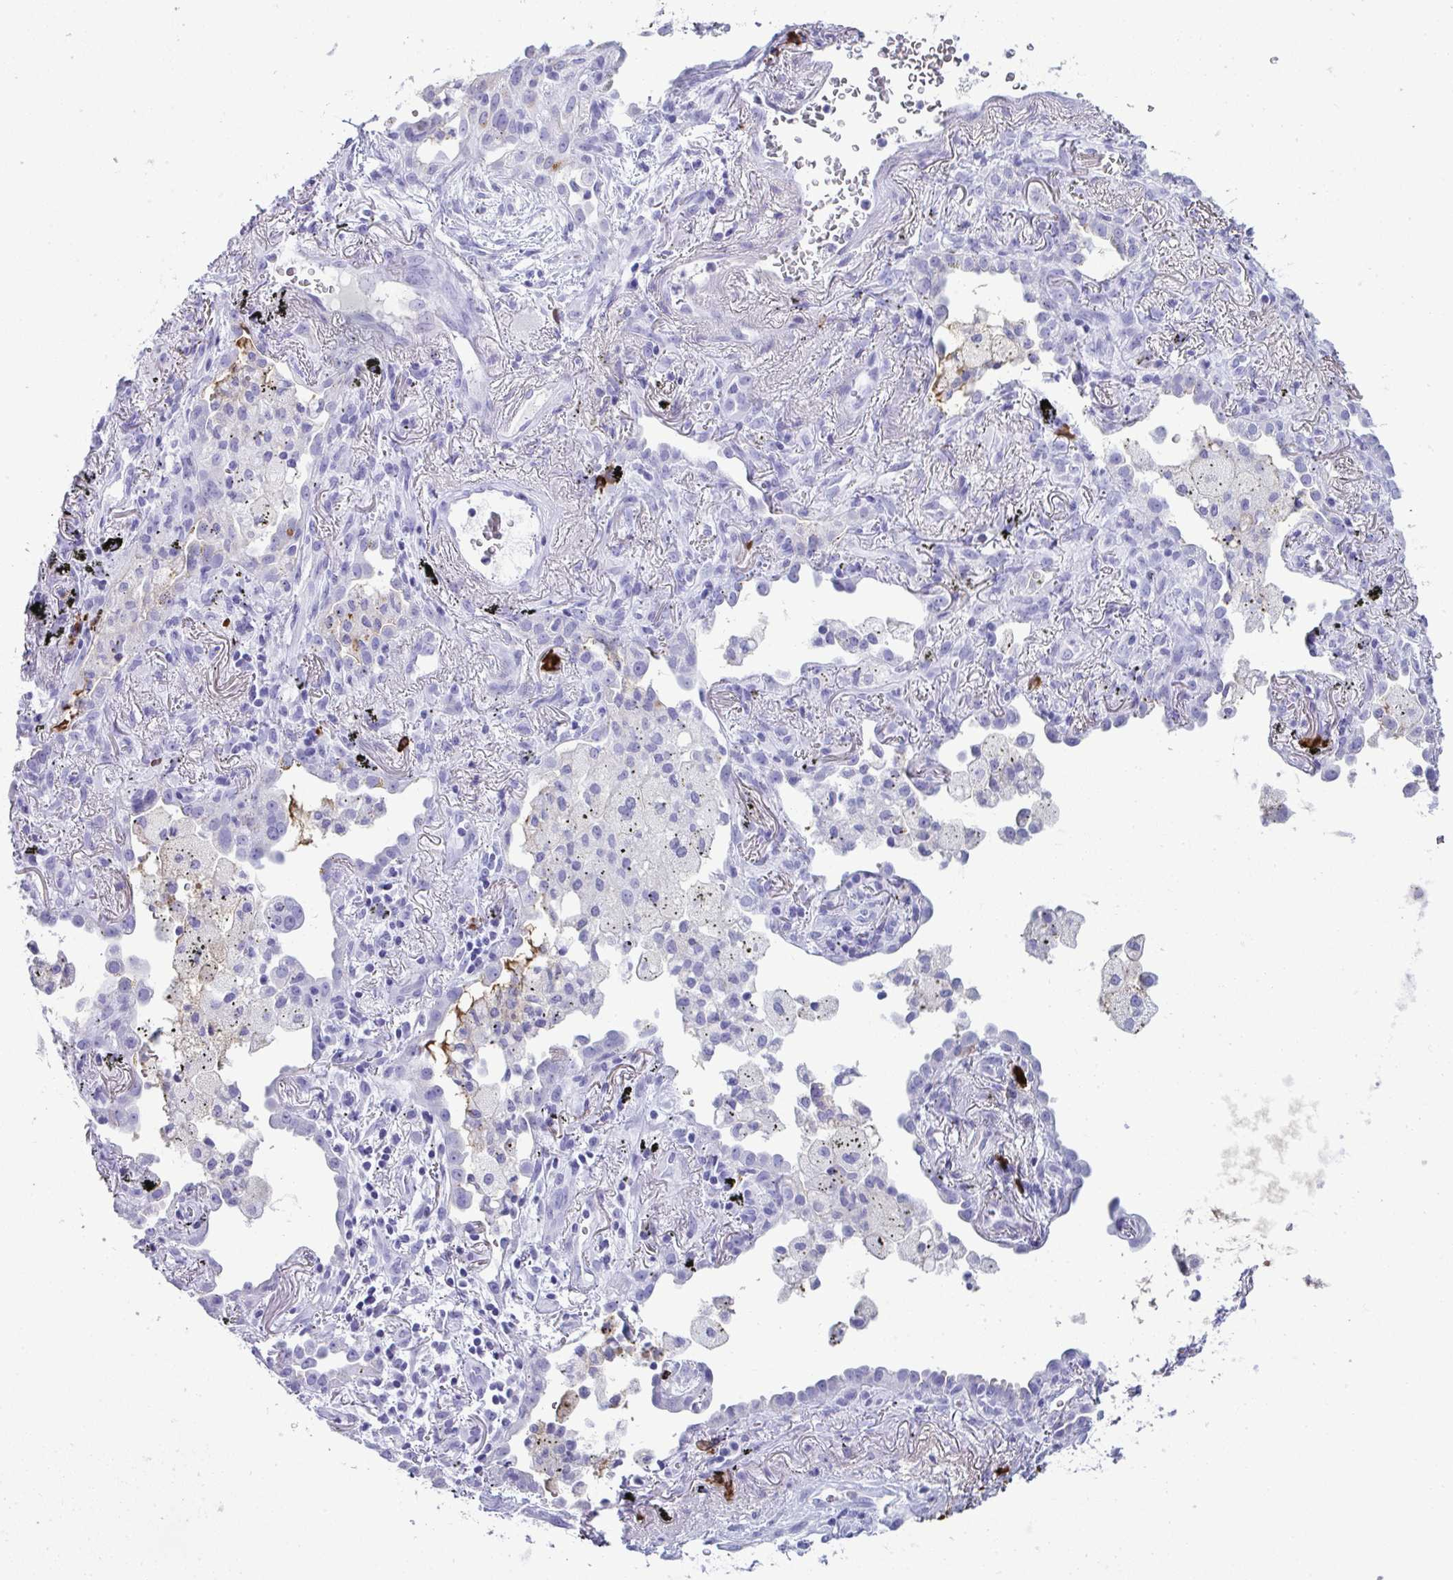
{"staining": {"intensity": "negative", "quantity": "none", "location": "none"}, "tissue": "lung cancer", "cell_type": "Tumor cells", "image_type": "cancer", "snomed": [{"axis": "morphology", "description": "Squamous cell carcinoma, NOS"}, {"axis": "topography", "description": "Lung"}], "caption": "High power microscopy histopathology image of an IHC photomicrograph of lung squamous cell carcinoma, revealing no significant expression in tumor cells.", "gene": "JCHAIN", "patient": {"sex": "male", "age": 74}}